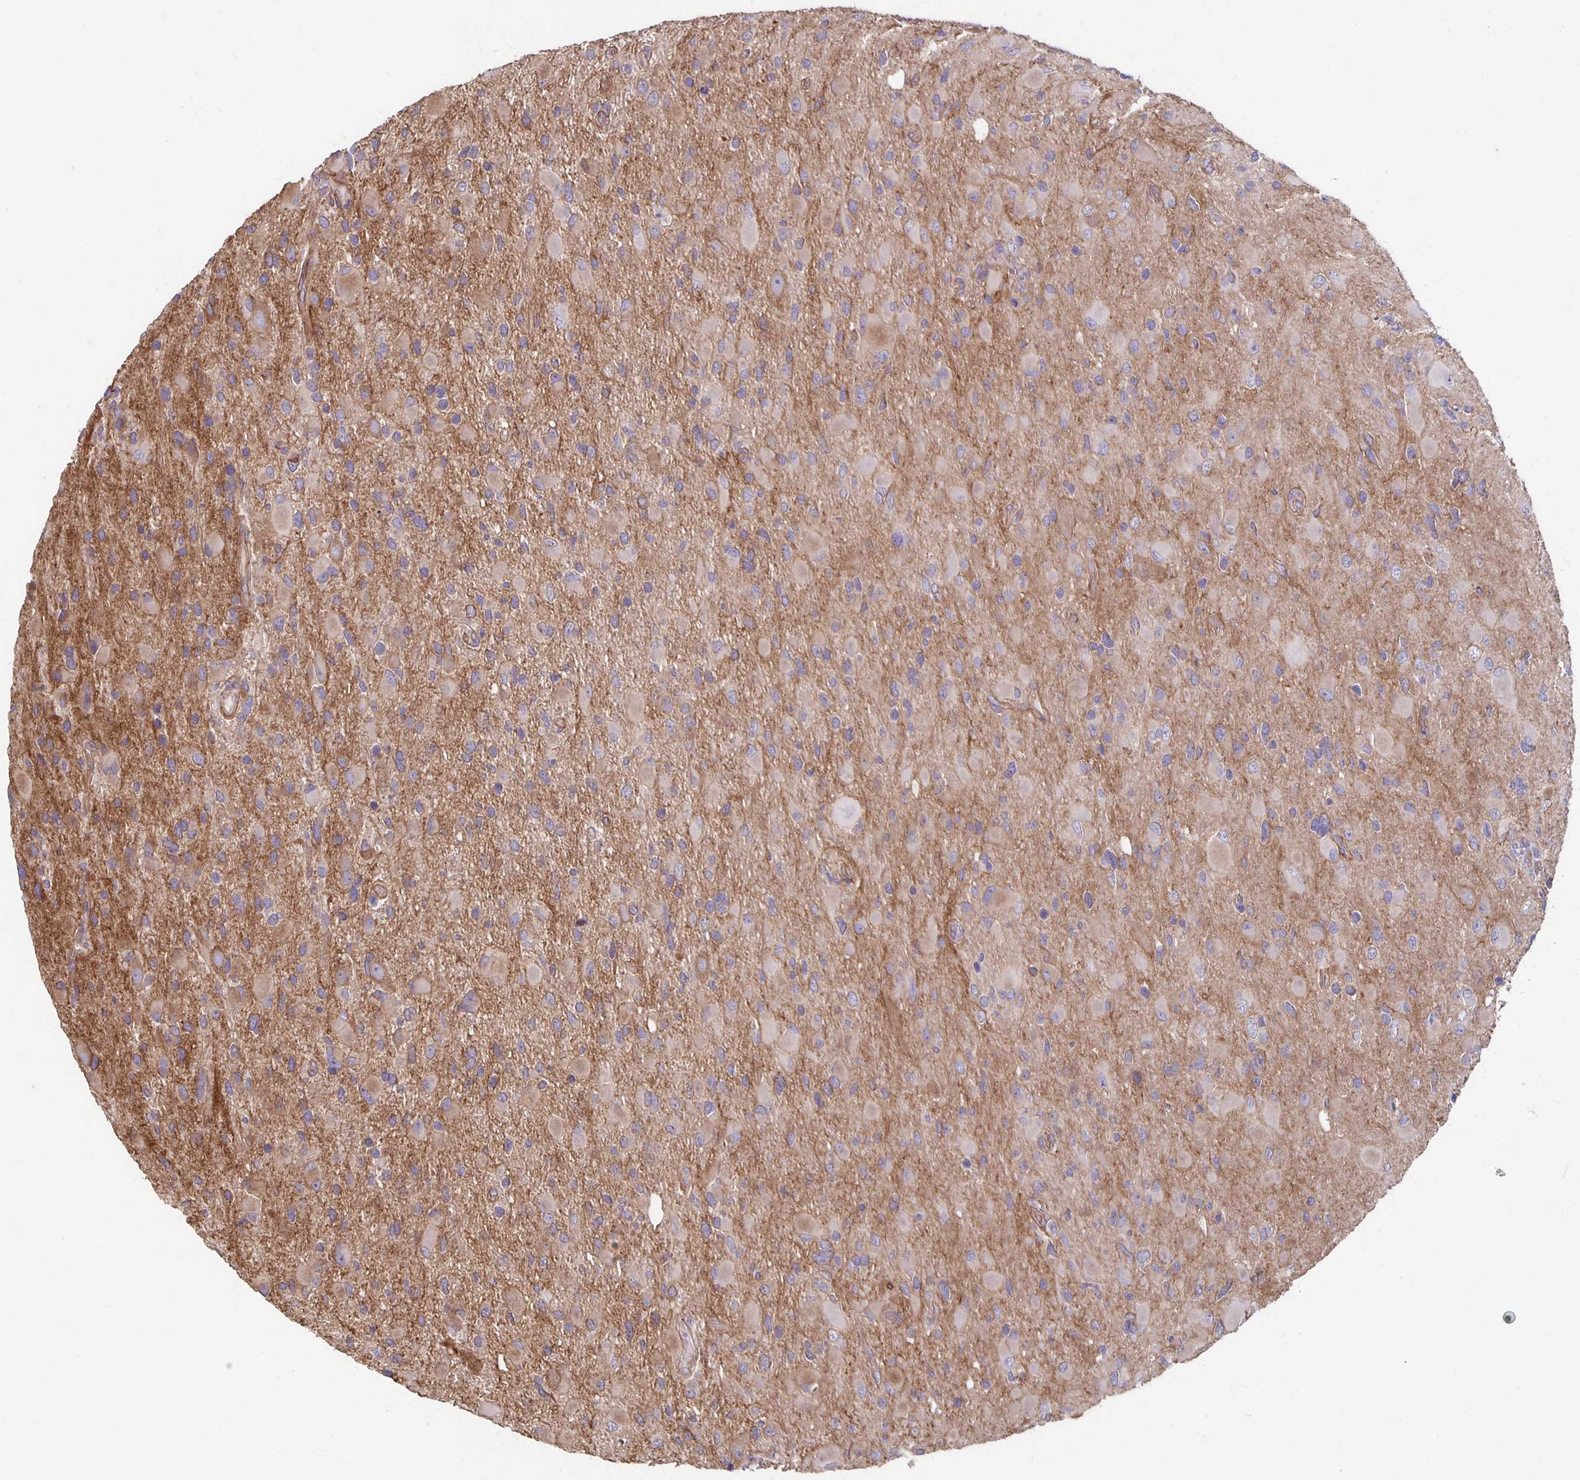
{"staining": {"intensity": "negative", "quantity": "none", "location": "none"}, "tissue": "glioma", "cell_type": "Tumor cells", "image_type": "cancer", "snomed": [{"axis": "morphology", "description": "Glioma, malignant, Low grade"}, {"axis": "topography", "description": "Brain"}], "caption": "Tumor cells are negative for protein expression in human malignant glioma (low-grade).", "gene": "PPP1R3E", "patient": {"sex": "female", "age": 32}}